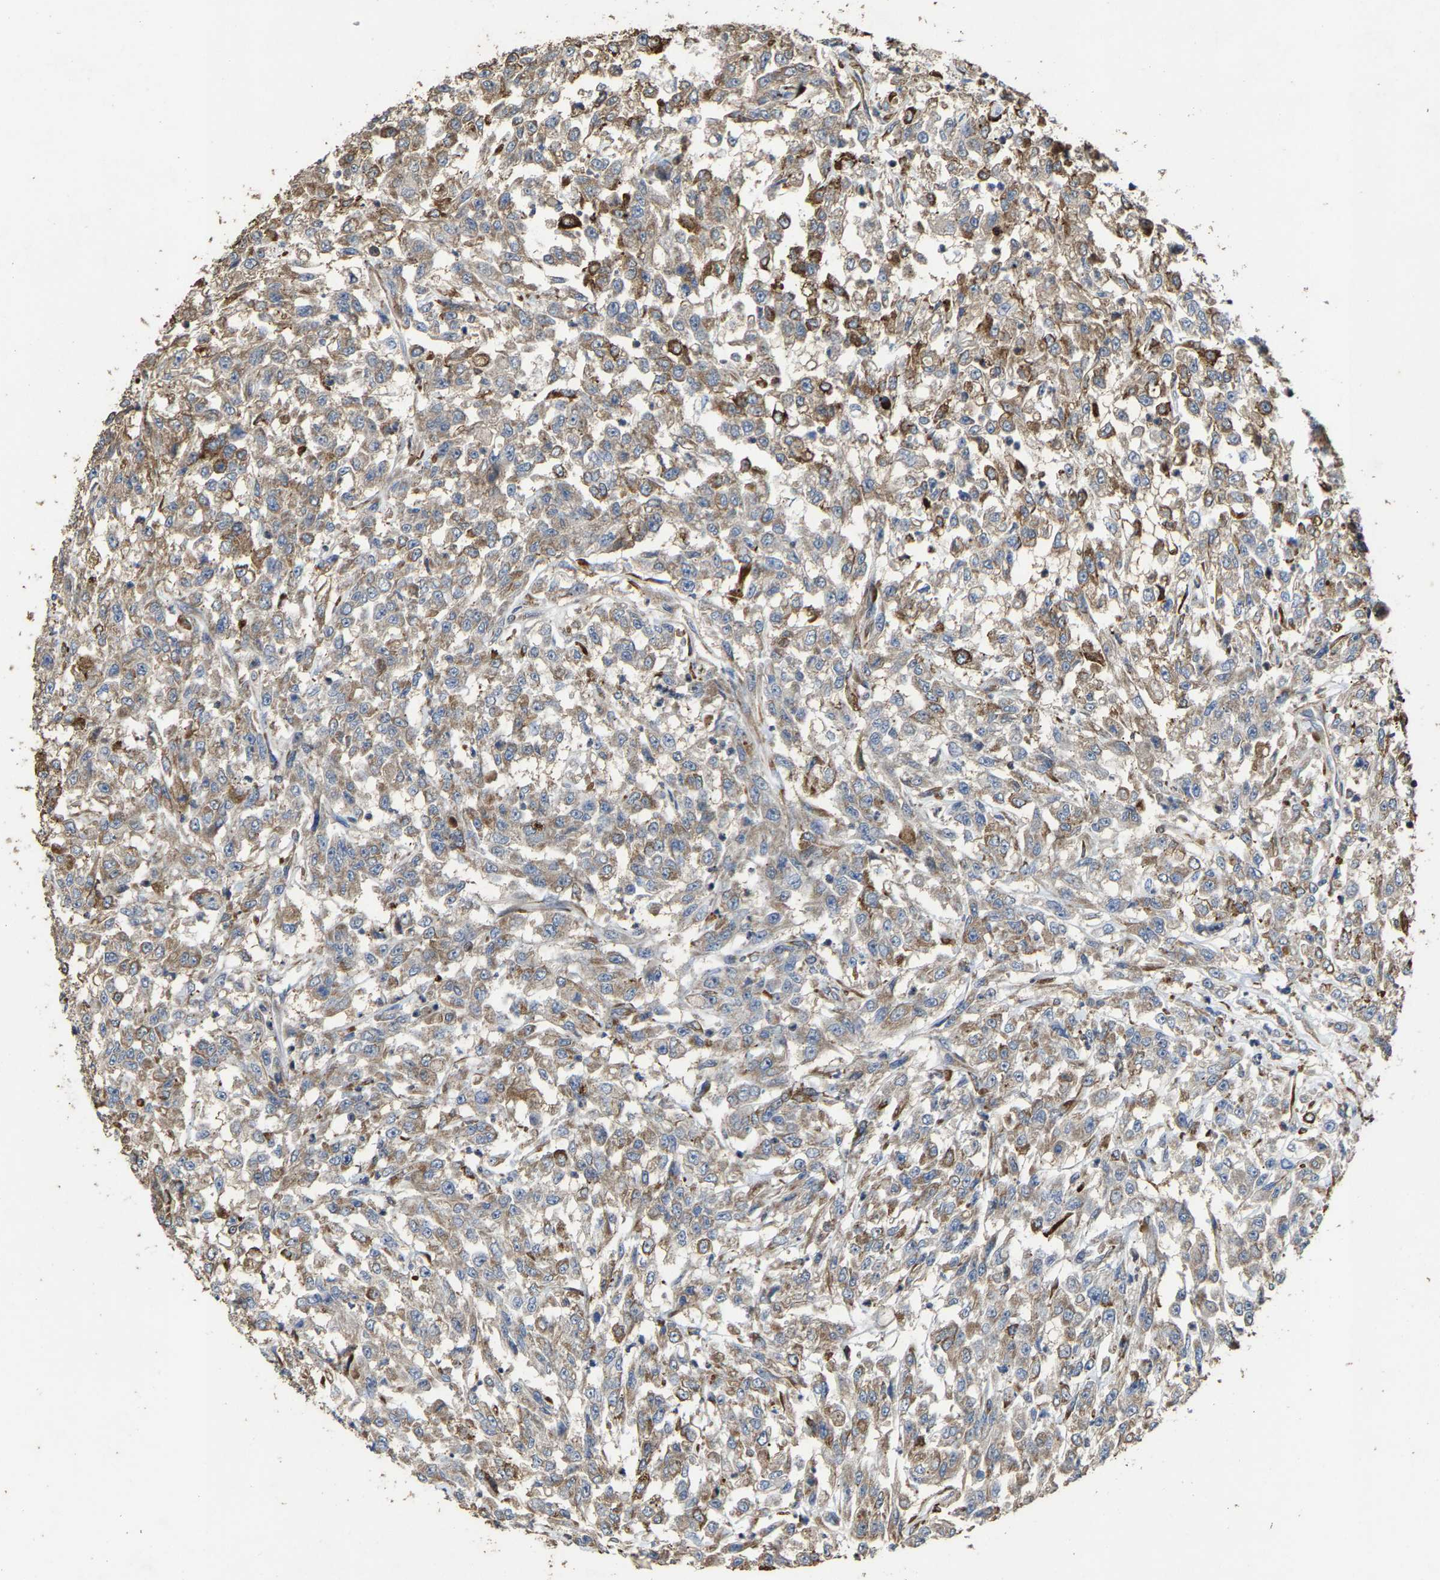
{"staining": {"intensity": "moderate", "quantity": ">75%", "location": "cytoplasmic/membranous"}, "tissue": "urothelial cancer", "cell_type": "Tumor cells", "image_type": "cancer", "snomed": [{"axis": "morphology", "description": "Urothelial carcinoma, High grade"}, {"axis": "topography", "description": "Urinary bladder"}], "caption": "Protein staining reveals moderate cytoplasmic/membranous expression in about >75% of tumor cells in urothelial cancer.", "gene": "FGD3", "patient": {"sex": "male", "age": 46}}